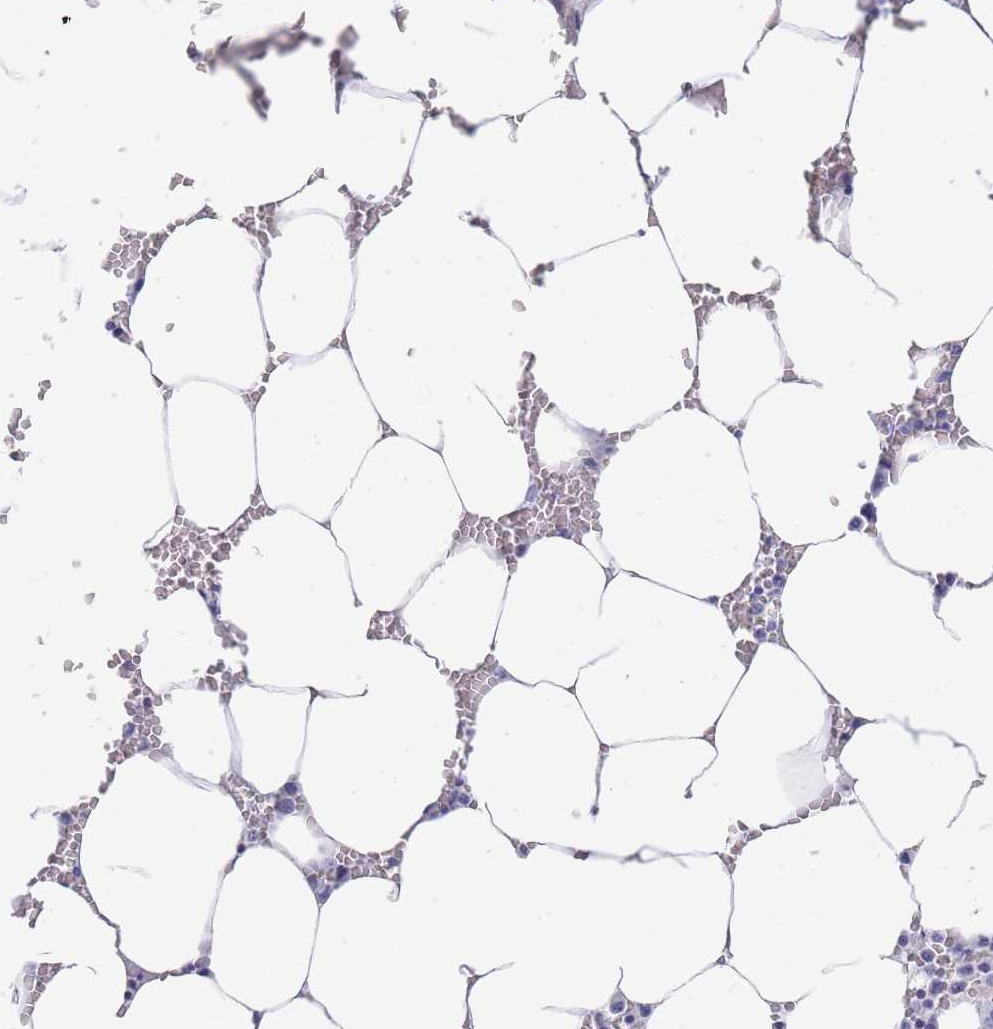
{"staining": {"intensity": "negative", "quantity": "none", "location": "none"}, "tissue": "bone marrow", "cell_type": "Hematopoietic cells", "image_type": "normal", "snomed": [{"axis": "morphology", "description": "Normal tissue, NOS"}, {"axis": "topography", "description": "Bone marrow"}], "caption": "High power microscopy image of an immunohistochemistry (IHC) histopathology image of normal bone marrow, revealing no significant expression in hematopoietic cells.", "gene": "RAB2B", "patient": {"sex": "male", "age": 70}}